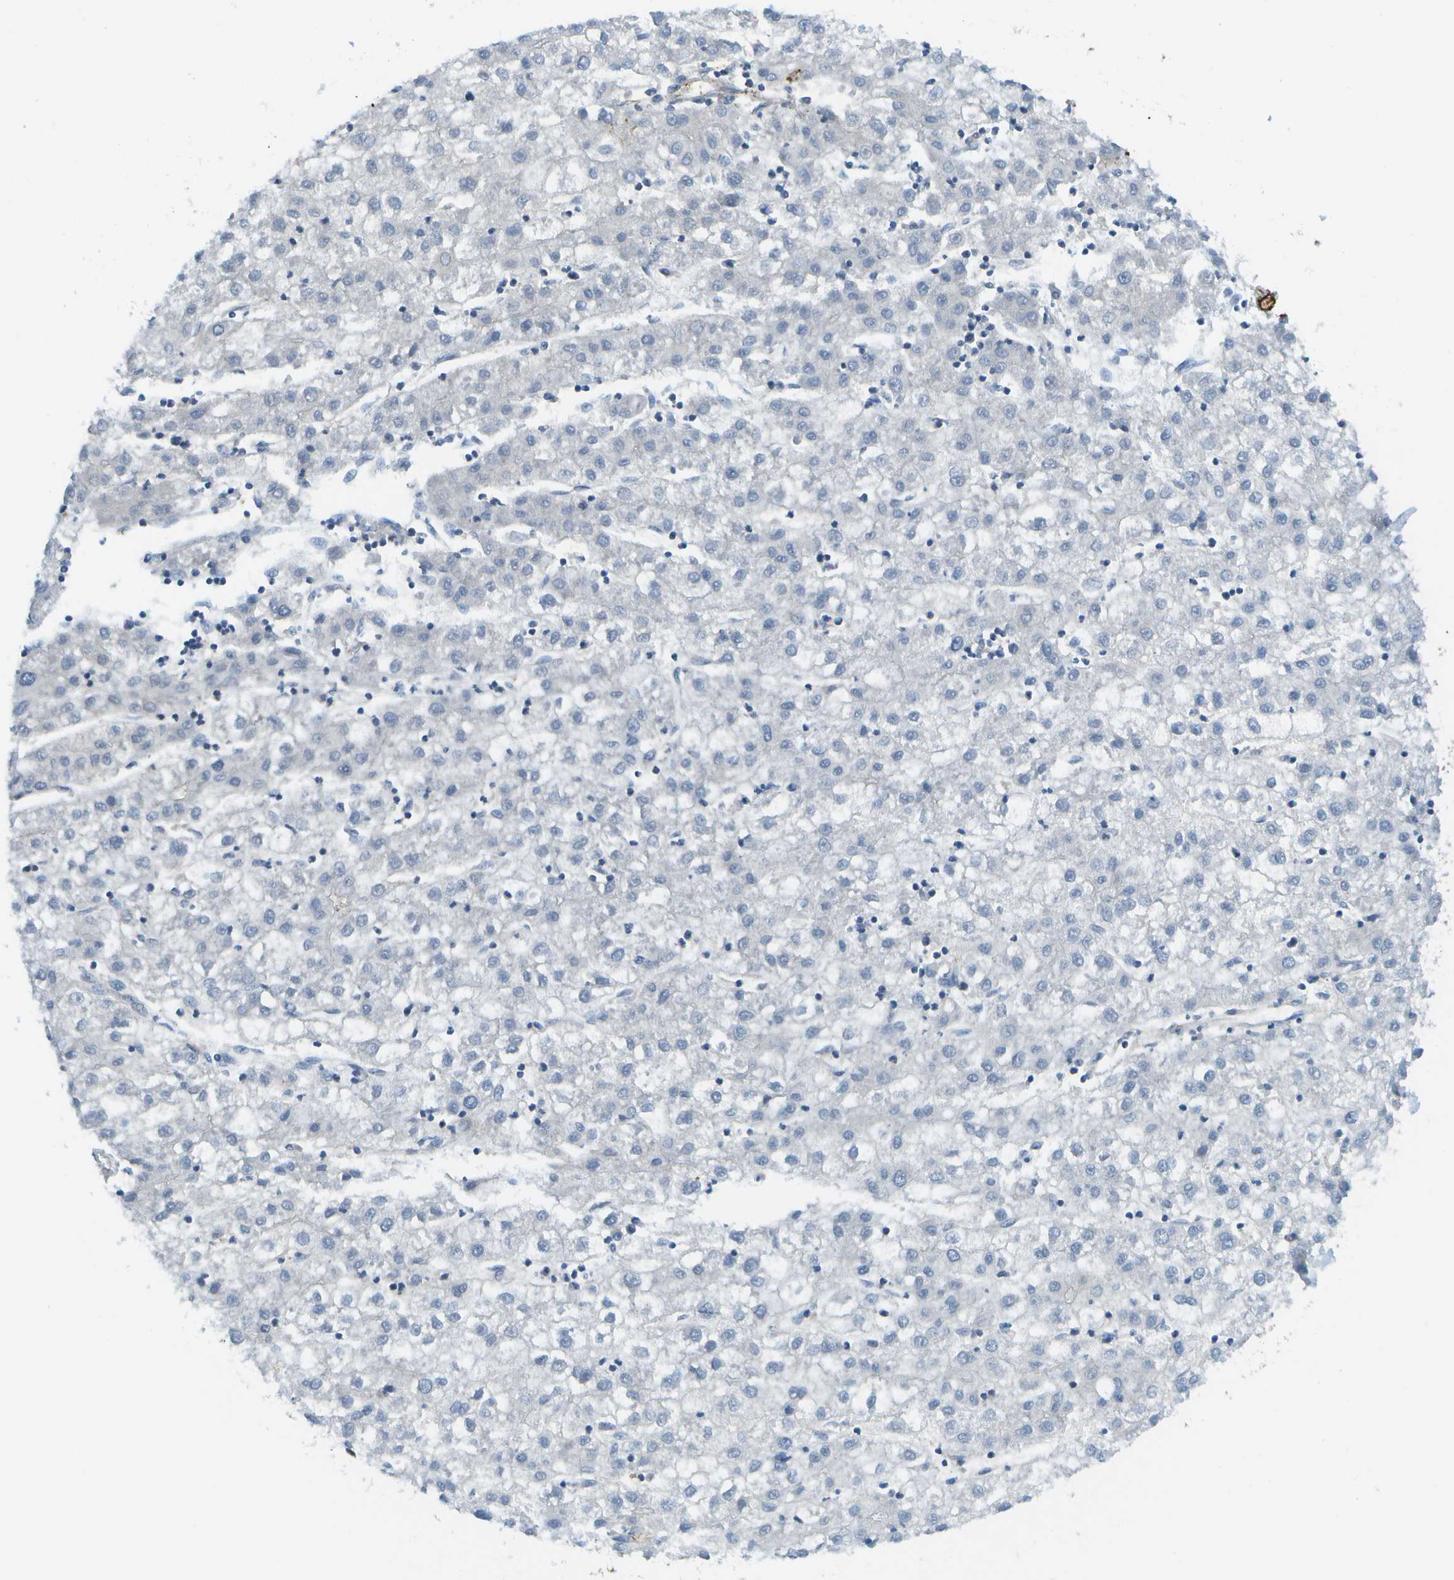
{"staining": {"intensity": "negative", "quantity": "none", "location": "none"}, "tissue": "liver cancer", "cell_type": "Tumor cells", "image_type": "cancer", "snomed": [{"axis": "morphology", "description": "Carcinoma, Hepatocellular, NOS"}, {"axis": "topography", "description": "Liver"}], "caption": "This is an IHC micrograph of liver hepatocellular carcinoma. There is no staining in tumor cells.", "gene": "KIAA0040", "patient": {"sex": "male", "age": 72}}